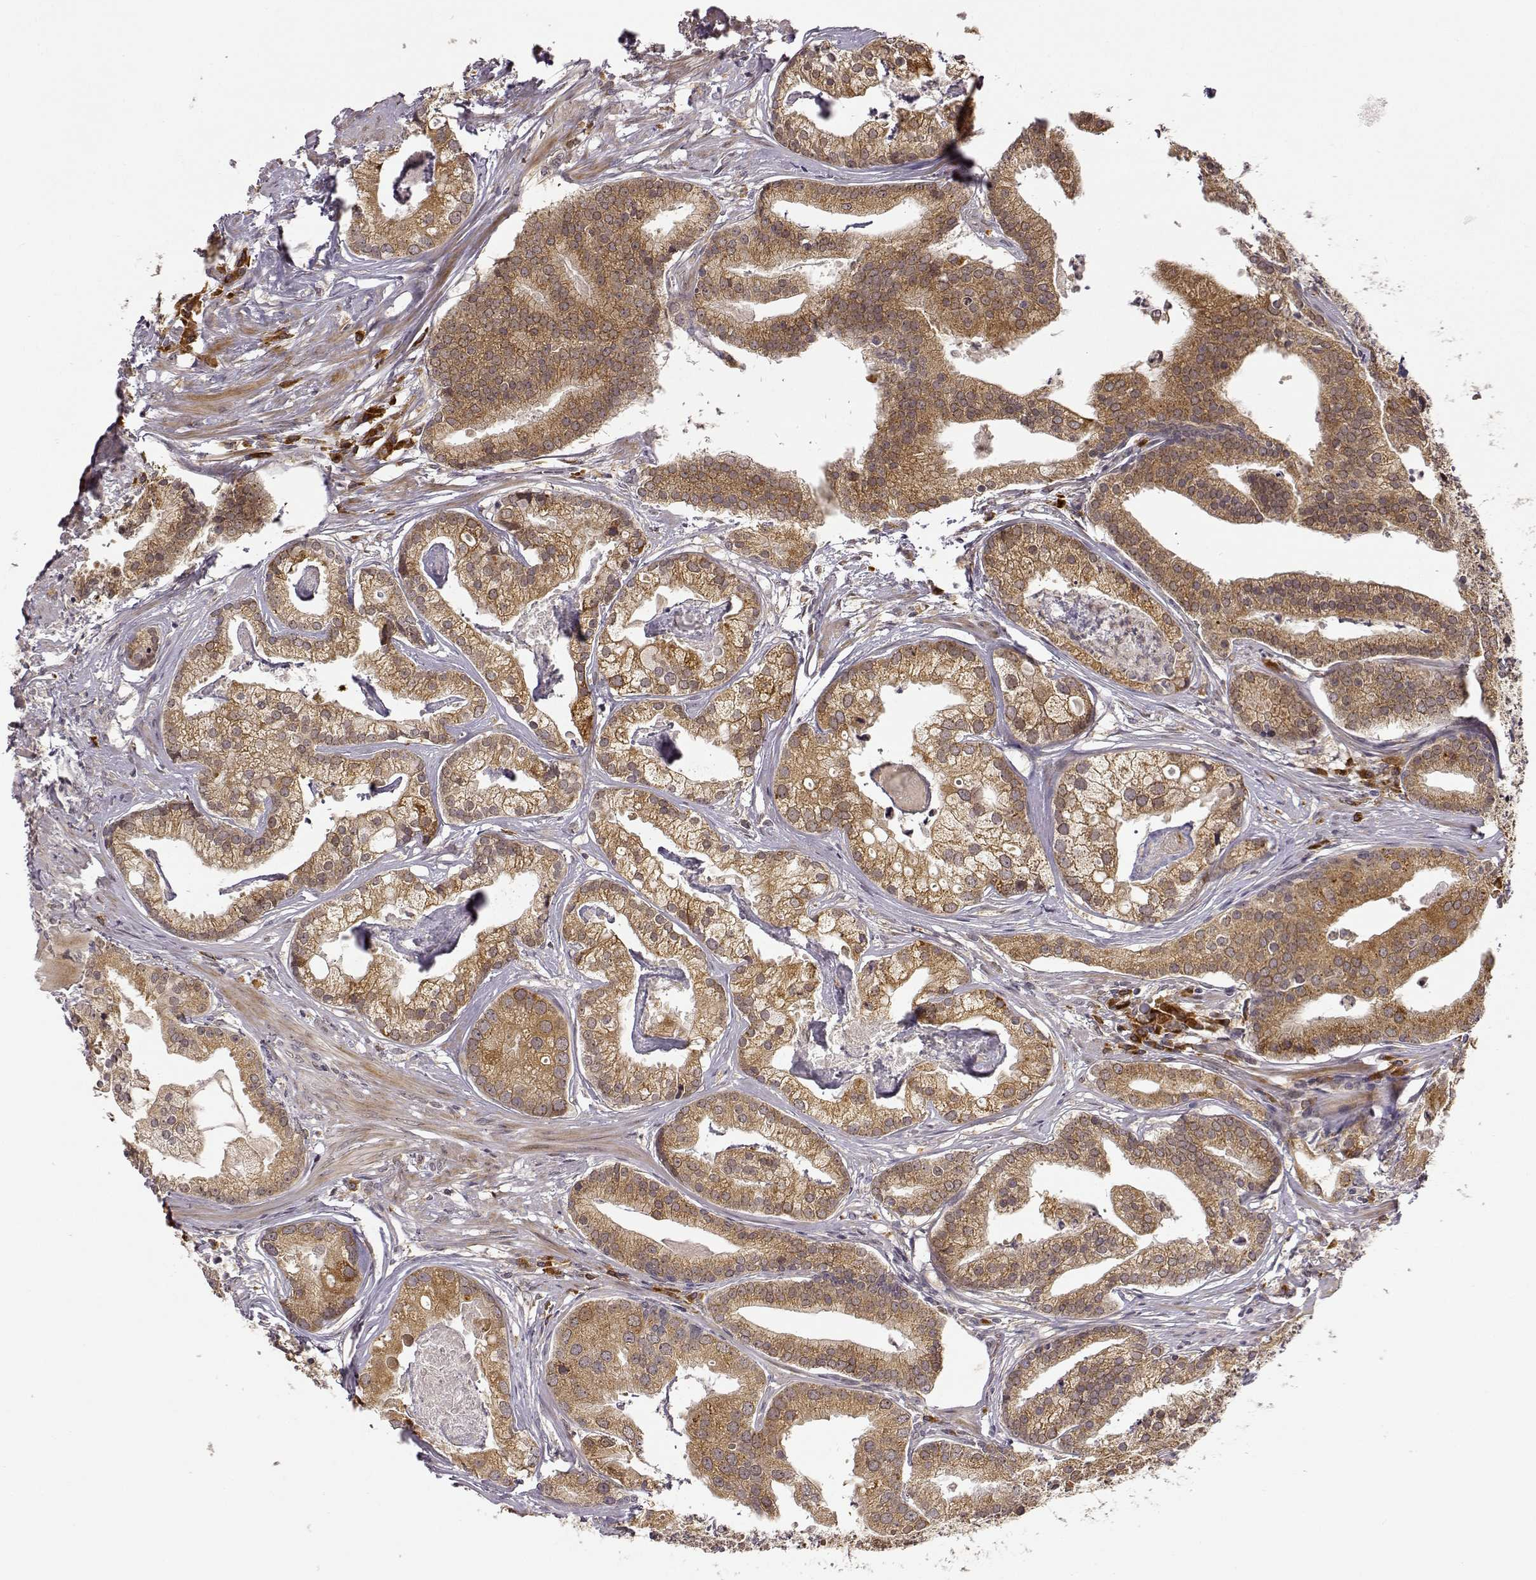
{"staining": {"intensity": "moderate", "quantity": ">75%", "location": "cytoplasmic/membranous"}, "tissue": "prostate cancer", "cell_type": "Tumor cells", "image_type": "cancer", "snomed": [{"axis": "morphology", "description": "Adenocarcinoma, NOS"}, {"axis": "topography", "description": "Prostate and seminal vesicle, NOS"}, {"axis": "topography", "description": "Prostate"}], "caption": "The immunohistochemical stain labels moderate cytoplasmic/membranous staining in tumor cells of prostate cancer (adenocarcinoma) tissue.", "gene": "ERGIC2", "patient": {"sex": "male", "age": 44}}